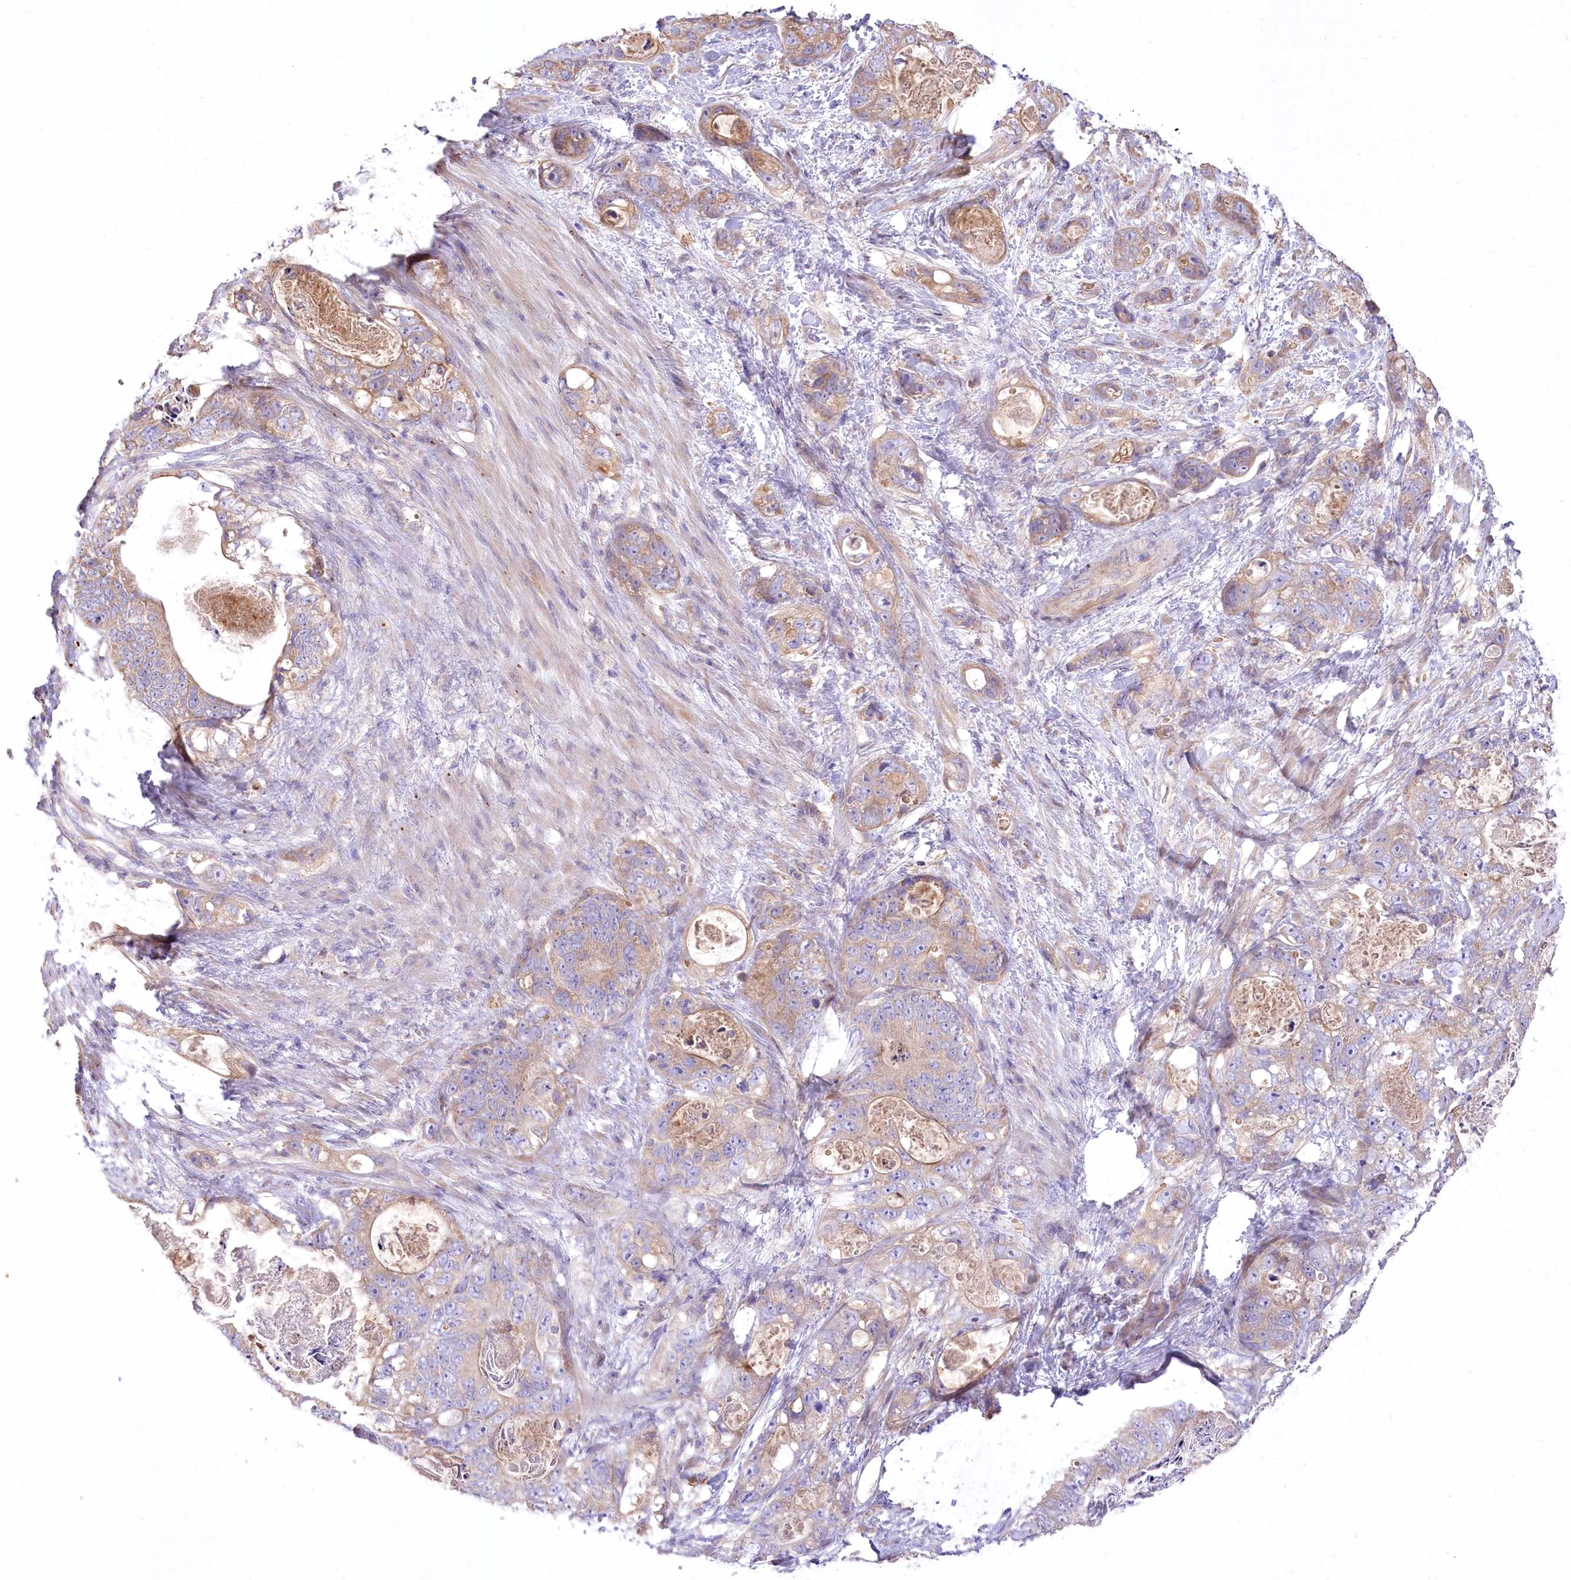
{"staining": {"intensity": "moderate", "quantity": "<25%", "location": "cytoplasmic/membranous"}, "tissue": "stomach cancer", "cell_type": "Tumor cells", "image_type": "cancer", "snomed": [{"axis": "morphology", "description": "Normal tissue, NOS"}, {"axis": "morphology", "description": "Adenocarcinoma, NOS"}, {"axis": "topography", "description": "Stomach"}], "caption": "Immunohistochemical staining of human stomach cancer (adenocarcinoma) shows low levels of moderate cytoplasmic/membranous expression in approximately <25% of tumor cells.", "gene": "PBLD", "patient": {"sex": "female", "age": 89}}